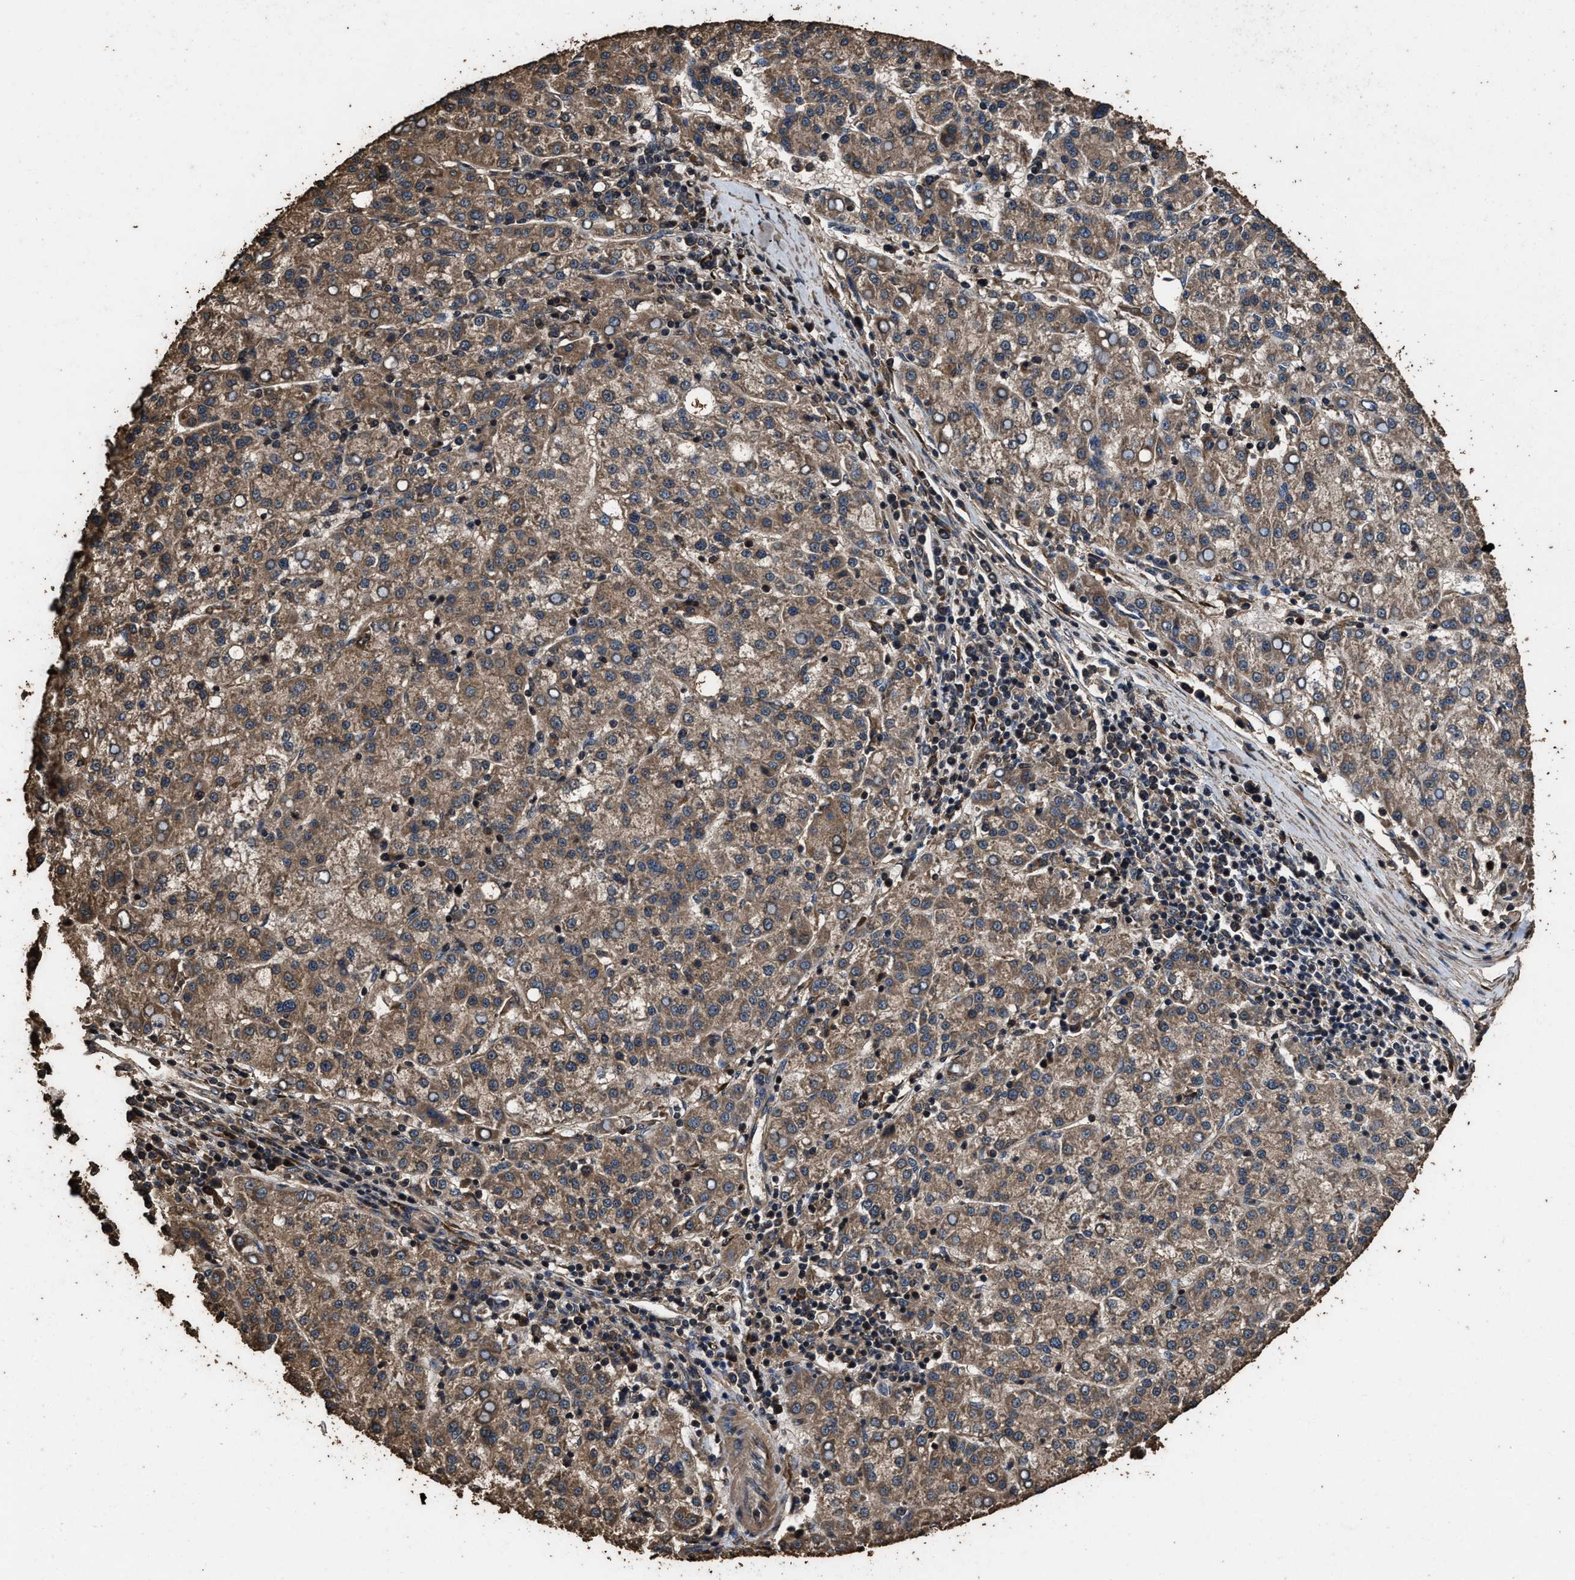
{"staining": {"intensity": "moderate", "quantity": ">75%", "location": "cytoplasmic/membranous"}, "tissue": "liver cancer", "cell_type": "Tumor cells", "image_type": "cancer", "snomed": [{"axis": "morphology", "description": "Carcinoma, Hepatocellular, NOS"}, {"axis": "topography", "description": "Liver"}], "caption": "Immunohistochemistry (DAB (3,3'-diaminobenzidine)) staining of liver cancer (hepatocellular carcinoma) displays moderate cytoplasmic/membranous protein staining in about >75% of tumor cells.", "gene": "ZMYND19", "patient": {"sex": "female", "age": 58}}